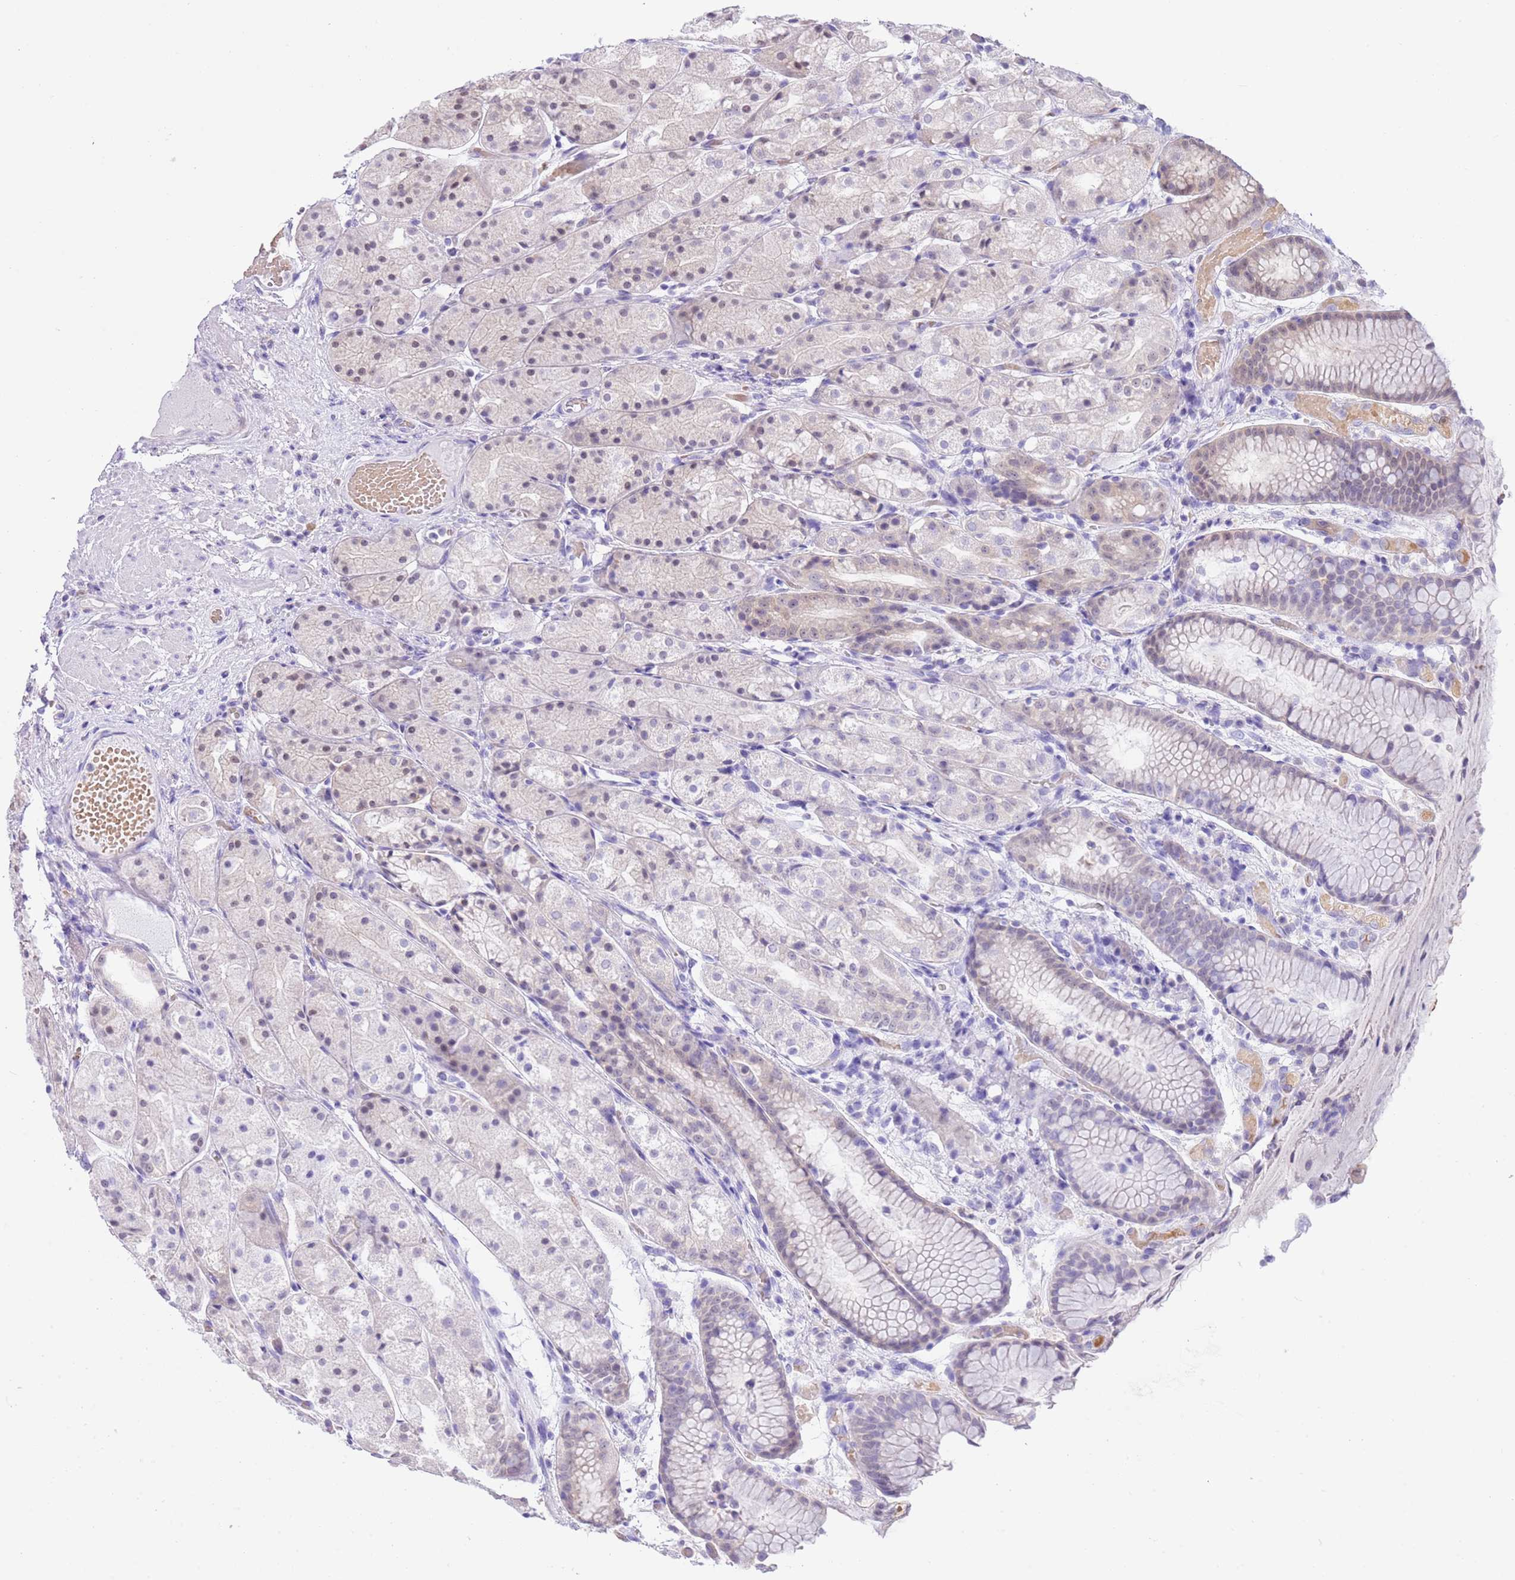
{"staining": {"intensity": "negative", "quantity": "none", "location": "none"}, "tissue": "stomach", "cell_type": "Glandular cells", "image_type": "normal", "snomed": [{"axis": "morphology", "description": "Normal tissue, NOS"}, {"axis": "topography", "description": "Stomach, upper"}], "caption": "This is an IHC histopathology image of unremarkable human stomach. There is no staining in glandular cells.", "gene": "DDI2", "patient": {"sex": "male", "age": 72}}